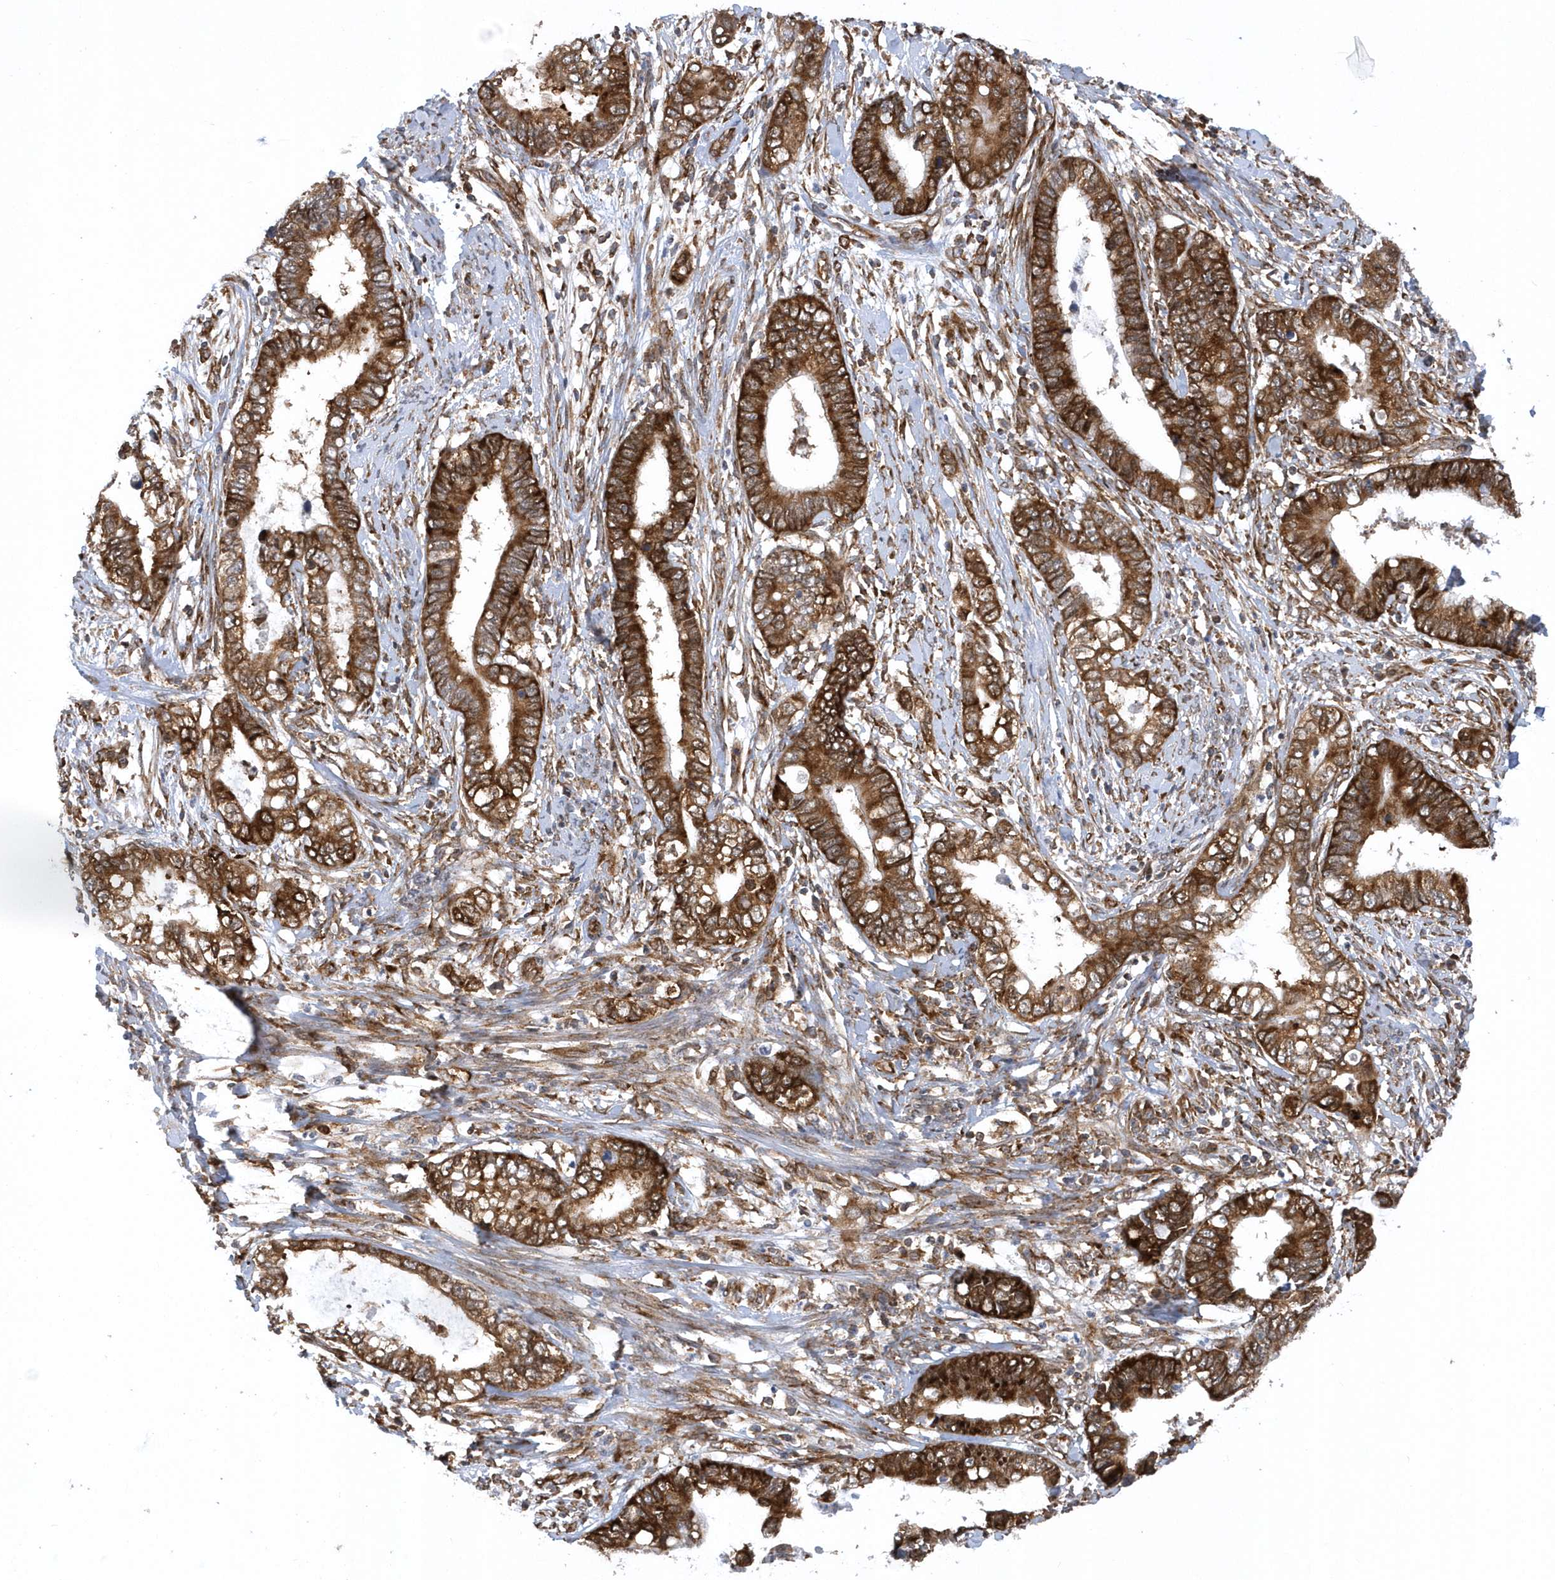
{"staining": {"intensity": "strong", "quantity": ">75%", "location": "cytoplasmic/membranous"}, "tissue": "cervical cancer", "cell_type": "Tumor cells", "image_type": "cancer", "snomed": [{"axis": "morphology", "description": "Adenocarcinoma, NOS"}, {"axis": "topography", "description": "Cervix"}], "caption": "There is high levels of strong cytoplasmic/membranous positivity in tumor cells of cervical adenocarcinoma, as demonstrated by immunohistochemical staining (brown color).", "gene": "PHF1", "patient": {"sex": "female", "age": 44}}